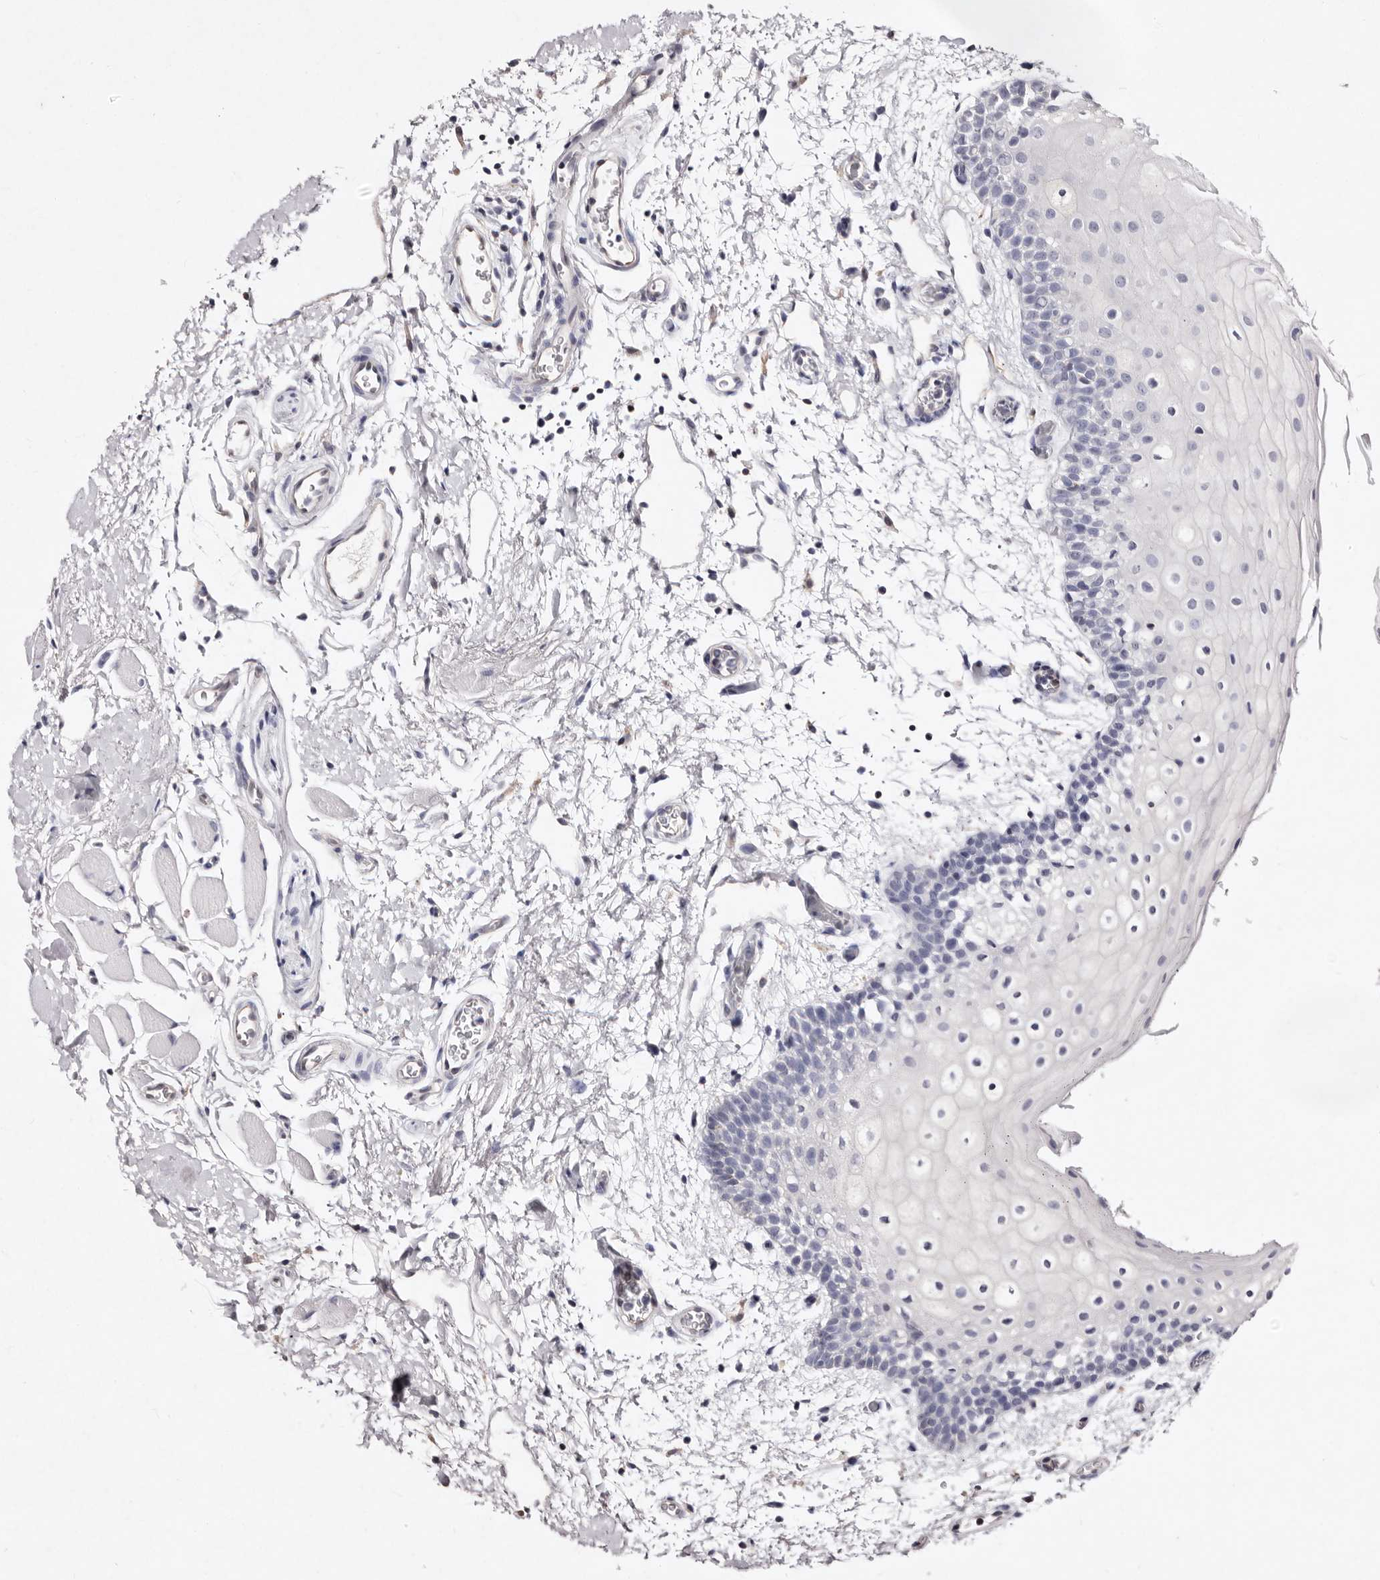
{"staining": {"intensity": "negative", "quantity": "none", "location": "none"}, "tissue": "oral mucosa", "cell_type": "Squamous epithelial cells", "image_type": "normal", "snomed": [{"axis": "morphology", "description": "Normal tissue, NOS"}, {"axis": "topography", "description": "Oral tissue"}], "caption": "Histopathology image shows no protein positivity in squamous epithelial cells of normal oral mucosa. (DAB IHC with hematoxylin counter stain).", "gene": "GIMAP4", "patient": {"sex": "male", "age": 62}}